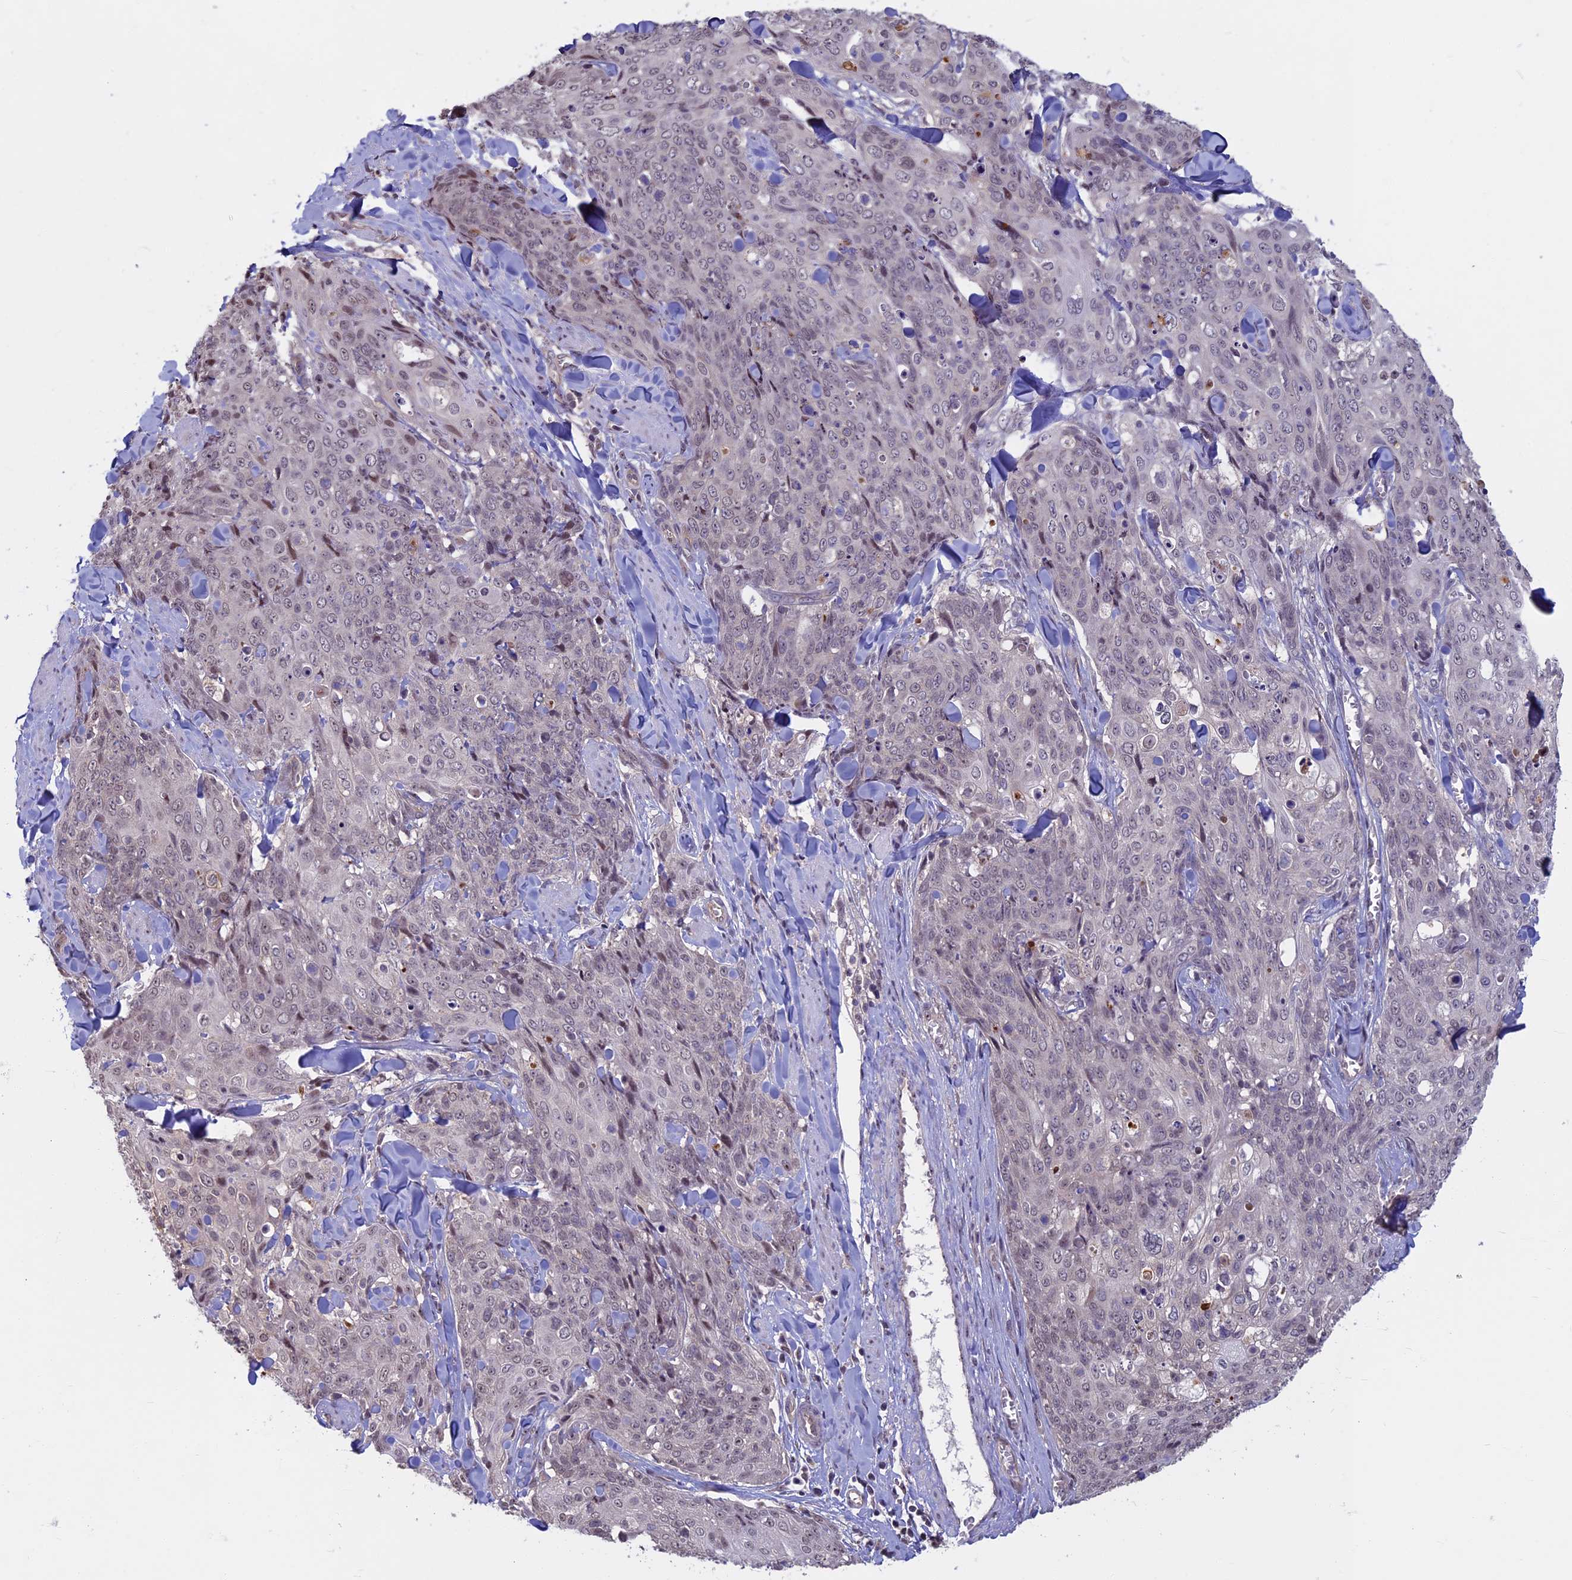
{"staining": {"intensity": "weak", "quantity": "25%-75%", "location": "nuclear"}, "tissue": "skin cancer", "cell_type": "Tumor cells", "image_type": "cancer", "snomed": [{"axis": "morphology", "description": "Squamous cell carcinoma, NOS"}, {"axis": "topography", "description": "Skin"}, {"axis": "topography", "description": "Vulva"}], "caption": "Human skin cancer (squamous cell carcinoma) stained for a protein (brown) reveals weak nuclear positive positivity in about 25%-75% of tumor cells.", "gene": "SPIRE1", "patient": {"sex": "female", "age": 85}}